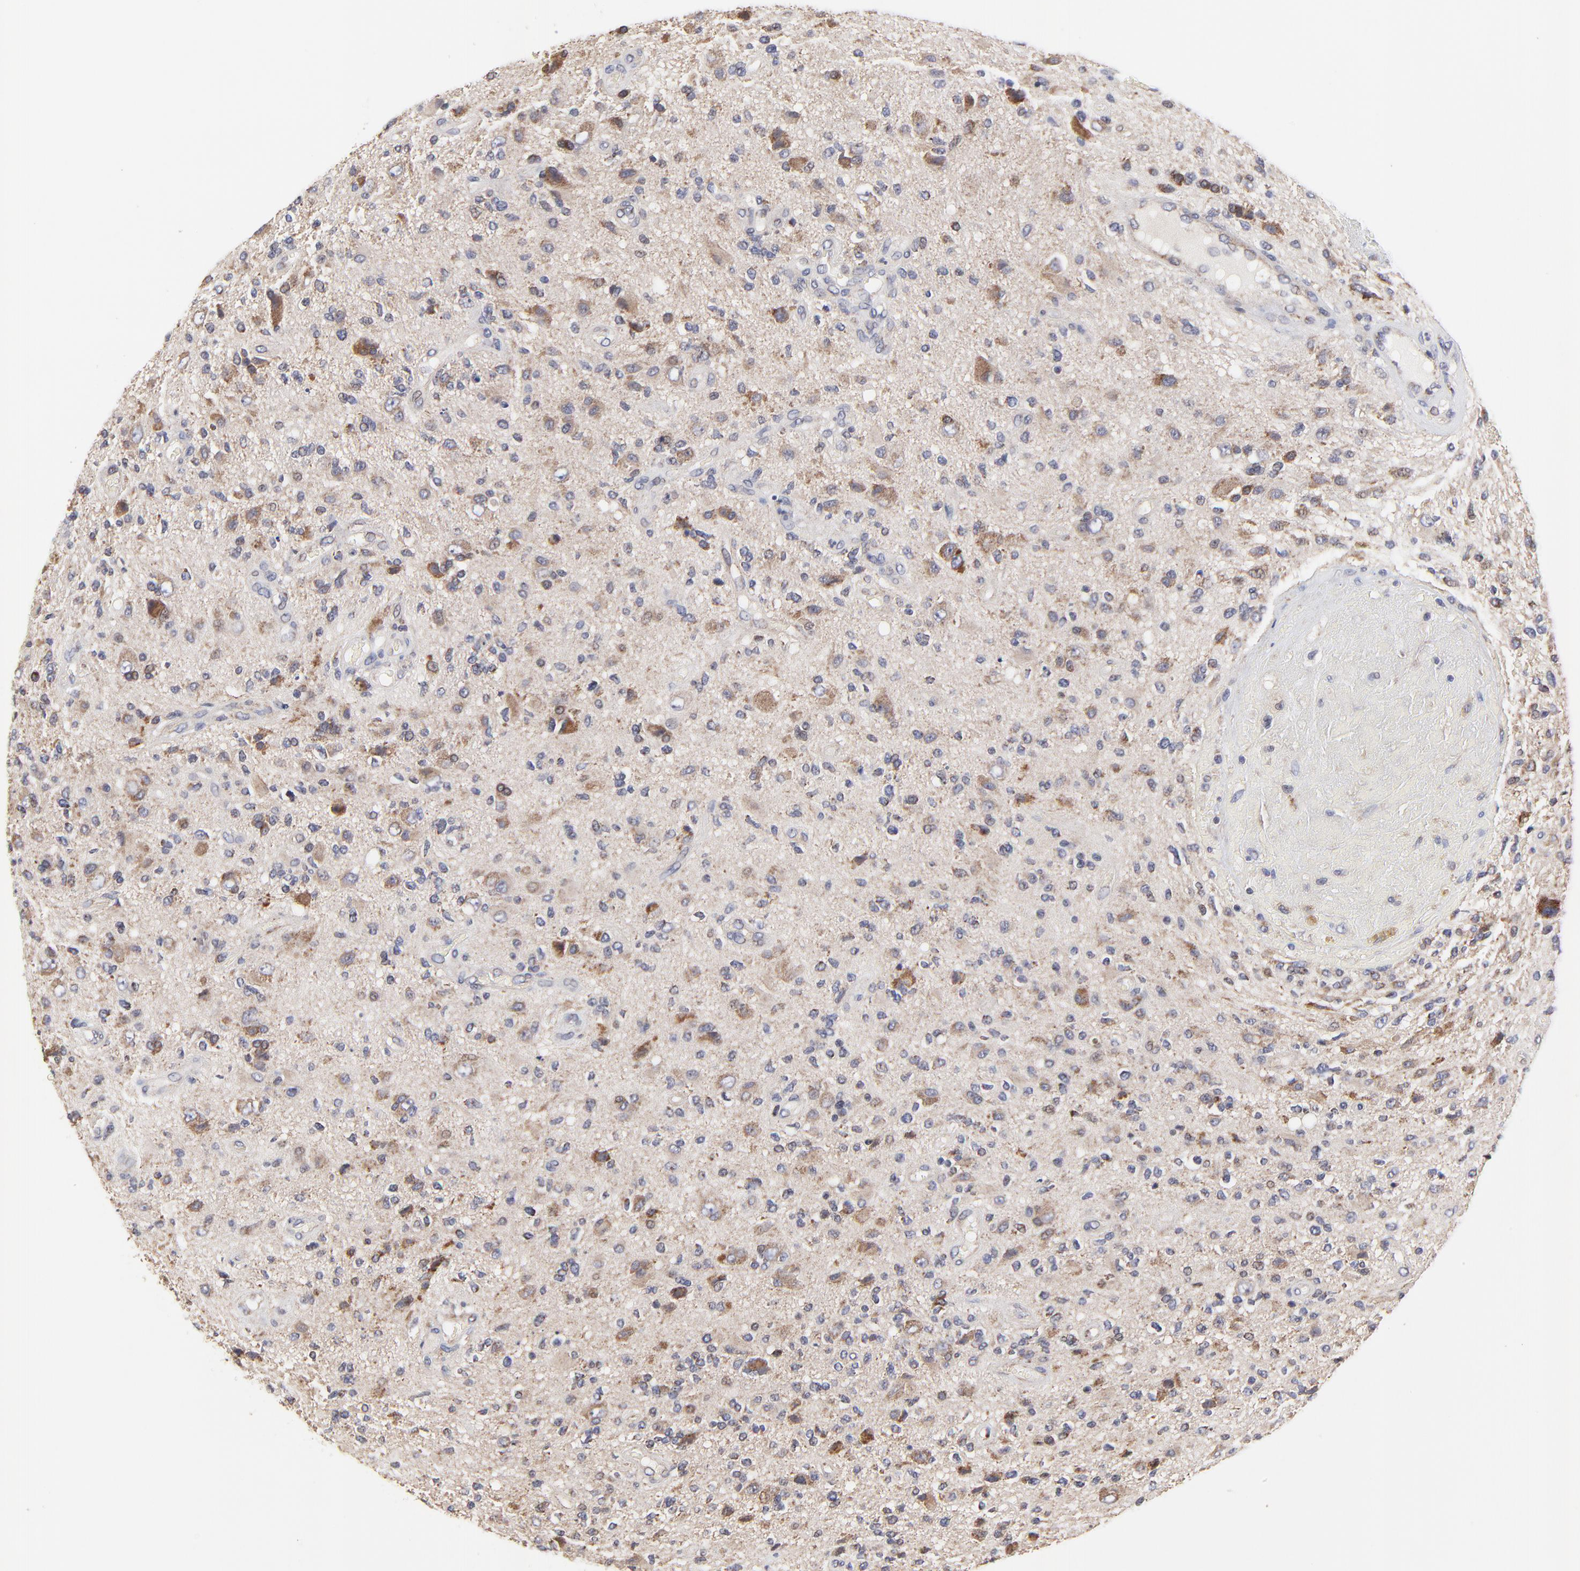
{"staining": {"intensity": "weak", "quantity": "<25%", "location": "cytoplasmic/membranous"}, "tissue": "glioma", "cell_type": "Tumor cells", "image_type": "cancer", "snomed": [{"axis": "morphology", "description": "Normal tissue, NOS"}, {"axis": "morphology", "description": "Glioma, malignant, High grade"}, {"axis": "topography", "description": "Cerebral cortex"}], "caption": "This is a photomicrograph of immunohistochemistry (IHC) staining of malignant glioma (high-grade), which shows no staining in tumor cells.", "gene": "ZNF550", "patient": {"sex": "male", "age": 75}}